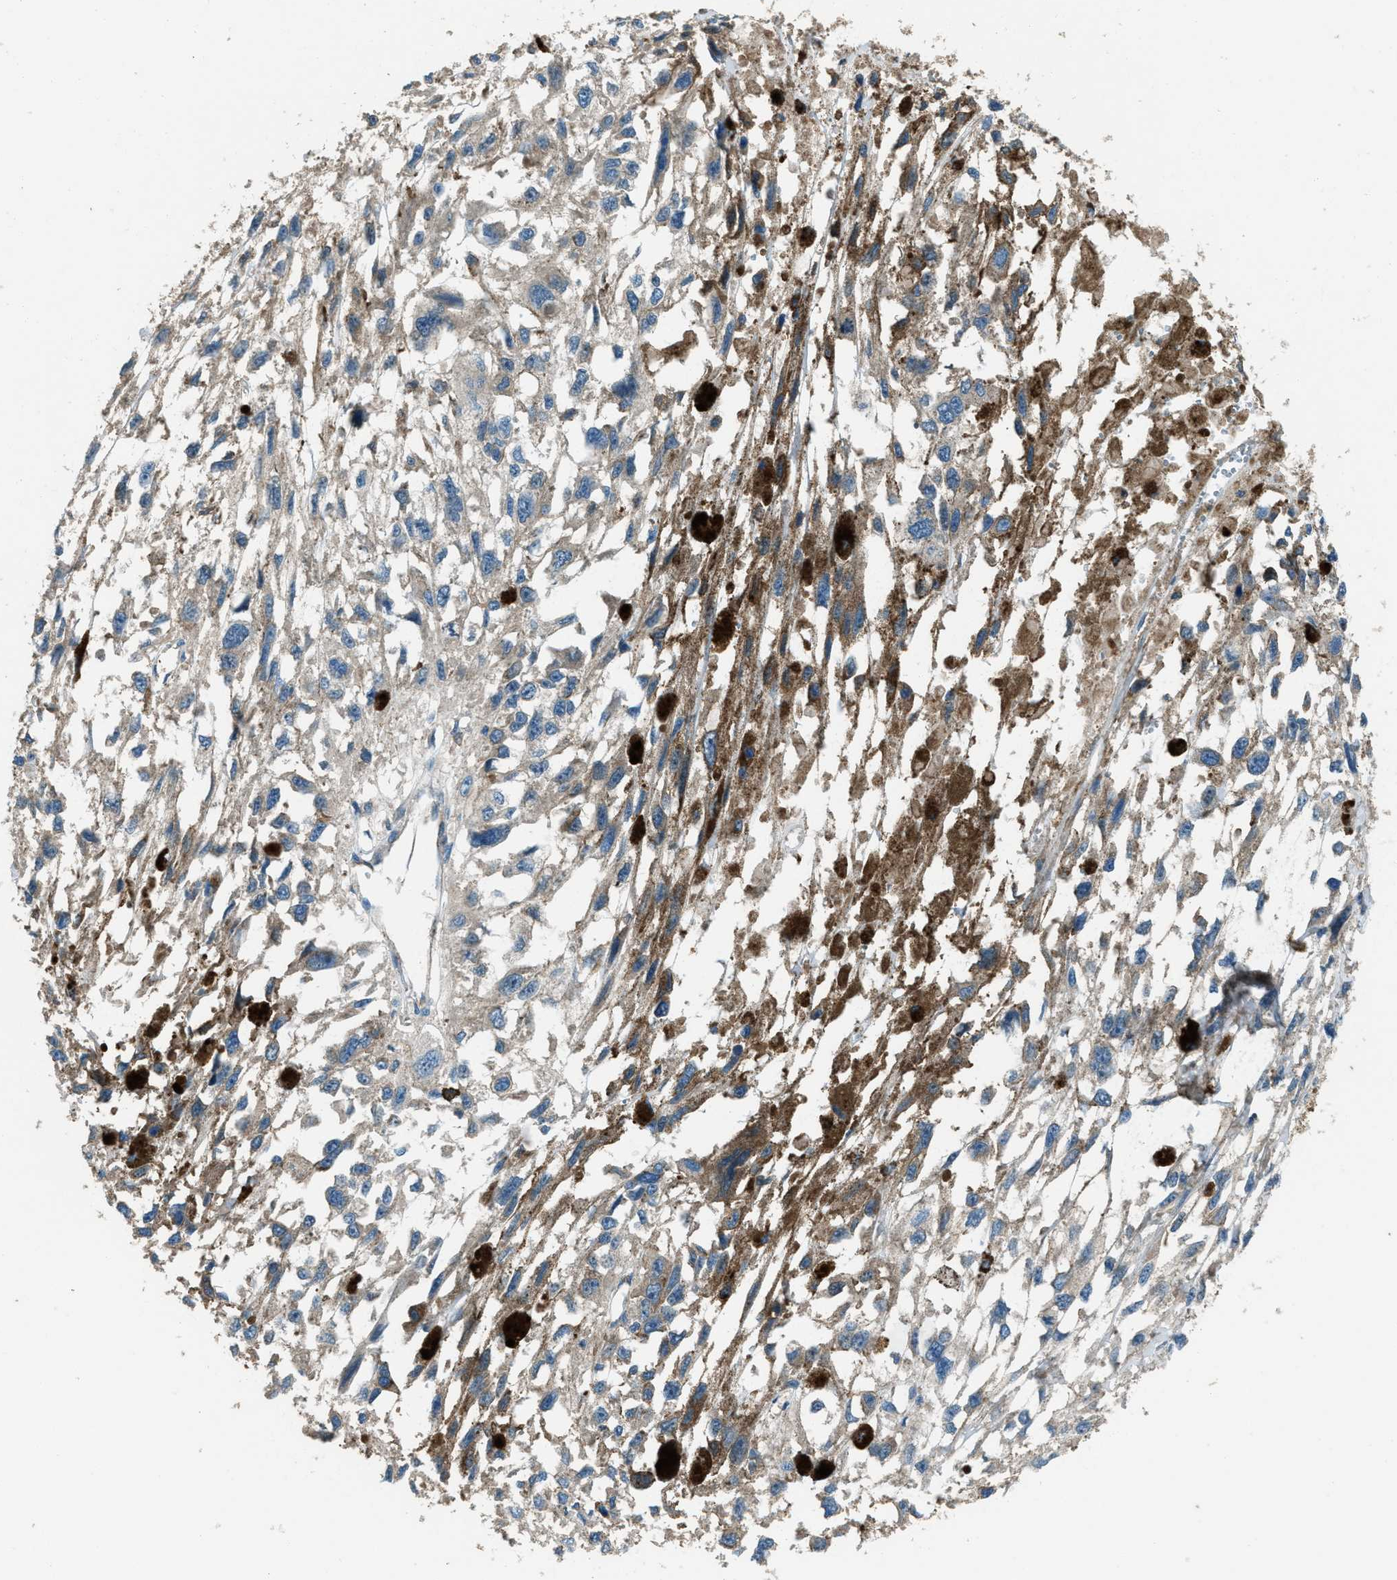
{"staining": {"intensity": "negative", "quantity": "none", "location": "none"}, "tissue": "melanoma", "cell_type": "Tumor cells", "image_type": "cancer", "snomed": [{"axis": "morphology", "description": "Malignant melanoma, Metastatic site"}, {"axis": "topography", "description": "Lymph node"}], "caption": "DAB (3,3'-diaminobenzidine) immunohistochemical staining of human malignant melanoma (metastatic site) displays no significant staining in tumor cells. (Immunohistochemistry, brightfield microscopy, high magnification).", "gene": "SVIL", "patient": {"sex": "male", "age": 59}}